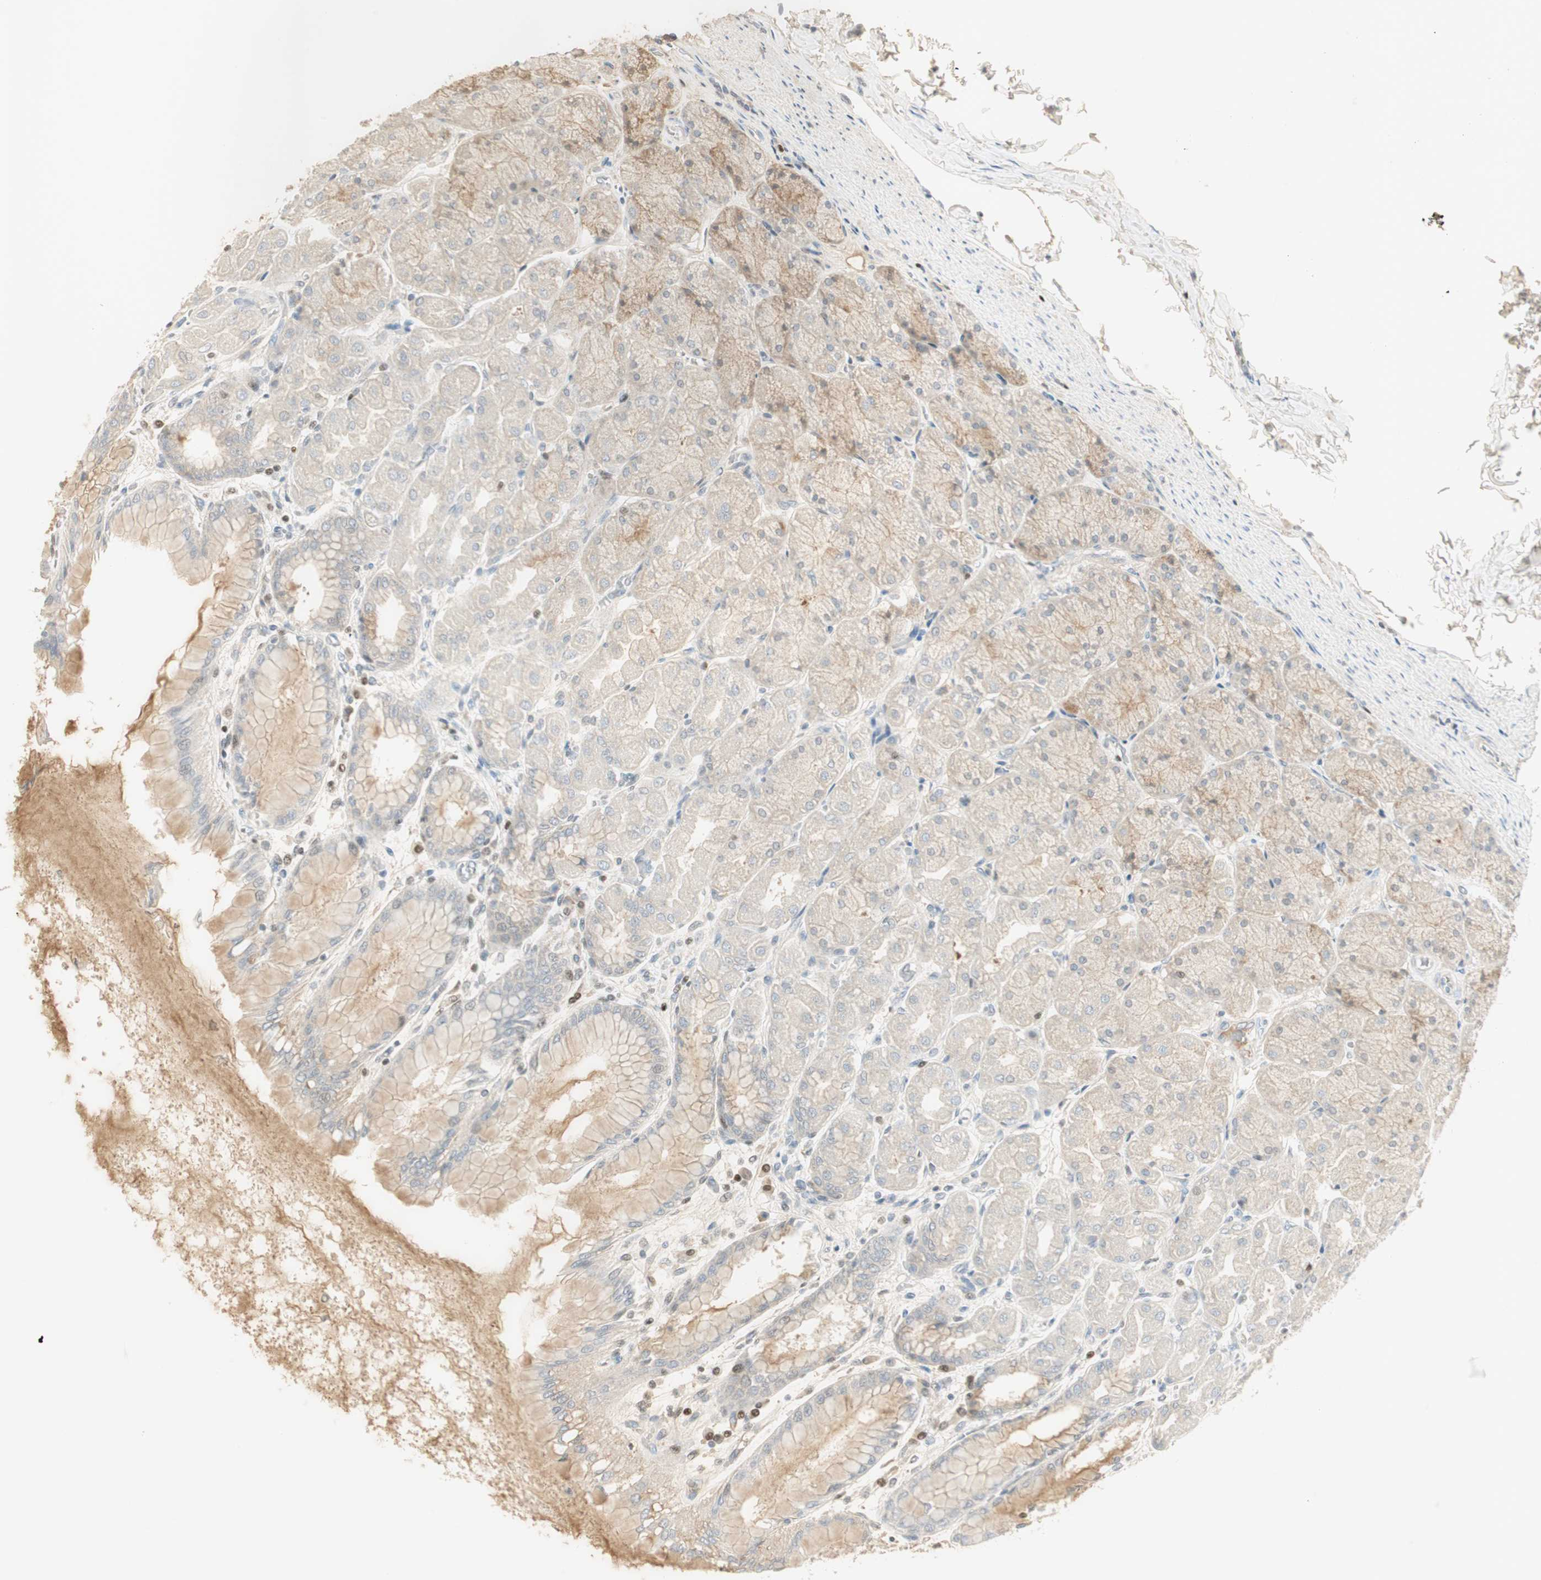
{"staining": {"intensity": "weak", "quantity": "25%-75%", "location": "cytoplasmic/membranous"}, "tissue": "stomach", "cell_type": "Glandular cells", "image_type": "normal", "snomed": [{"axis": "morphology", "description": "Normal tissue, NOS"}, {"axis": "topography", "description": "Stomach, upper"}], "caption": "Human stomach stained with a brown dye reveals weak cytoplasmic/membranous positive staining in approximately 25%-75% of glandular cells.", "gene": "RUNX2", "patient": {"sex": "female", "age": 56}}